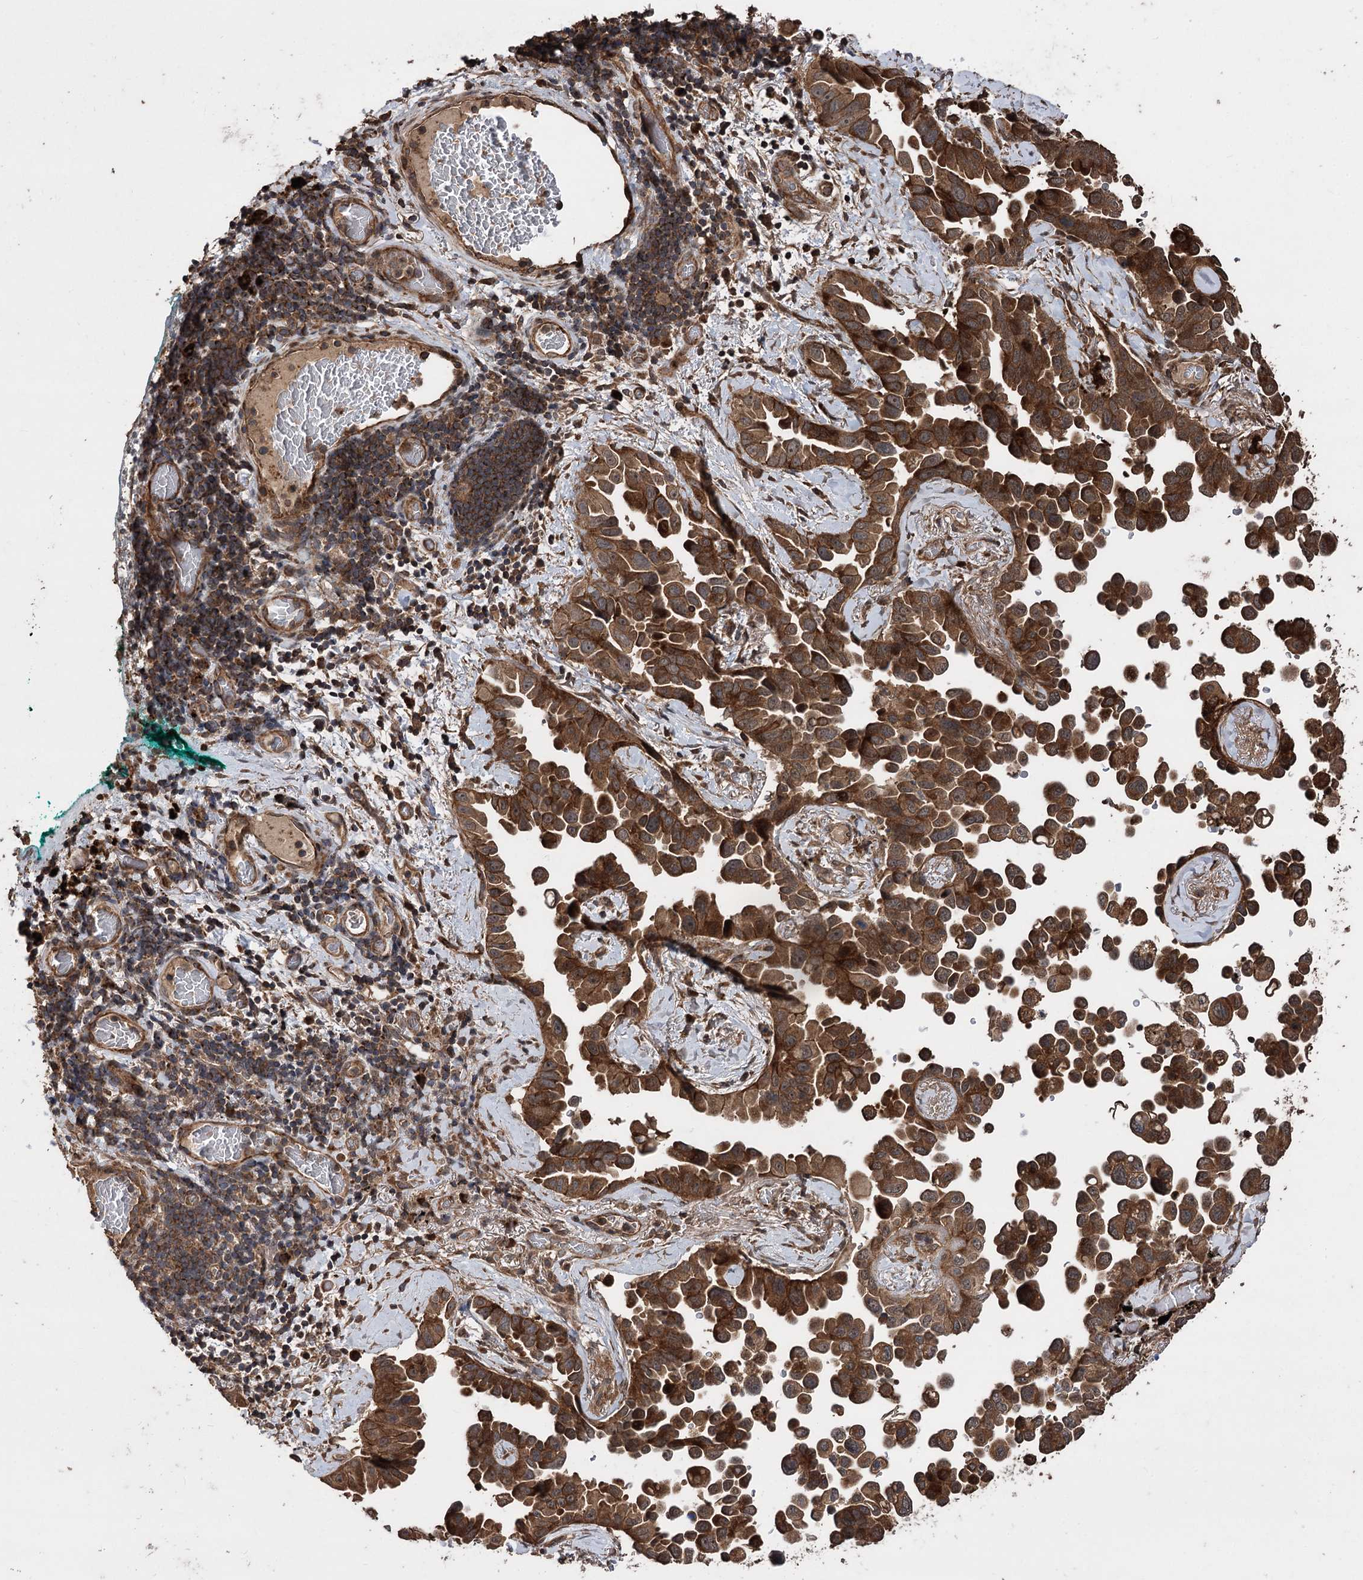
{"staining": {"intensity": "strong", "quantity": ">75%", "location": "cytoplasmic/membranous"}, "tissue": "lung cancer", "cell_type": "Tumor cells", "image_type": "cancer", "snomed": [{"axis": "morphology", "description": "Adenocarcinoma, NOS"}, {"axis": "topography", "description": "Lung"}], "caption": "Immunohistochemical staining of adenocarcinoma (lung) reveals strong cytoplasmic/membranous protein expression in about >75% of tumor cells.", "gene": "RASSF3", "patient": {"sex": "female", "age": 67}}